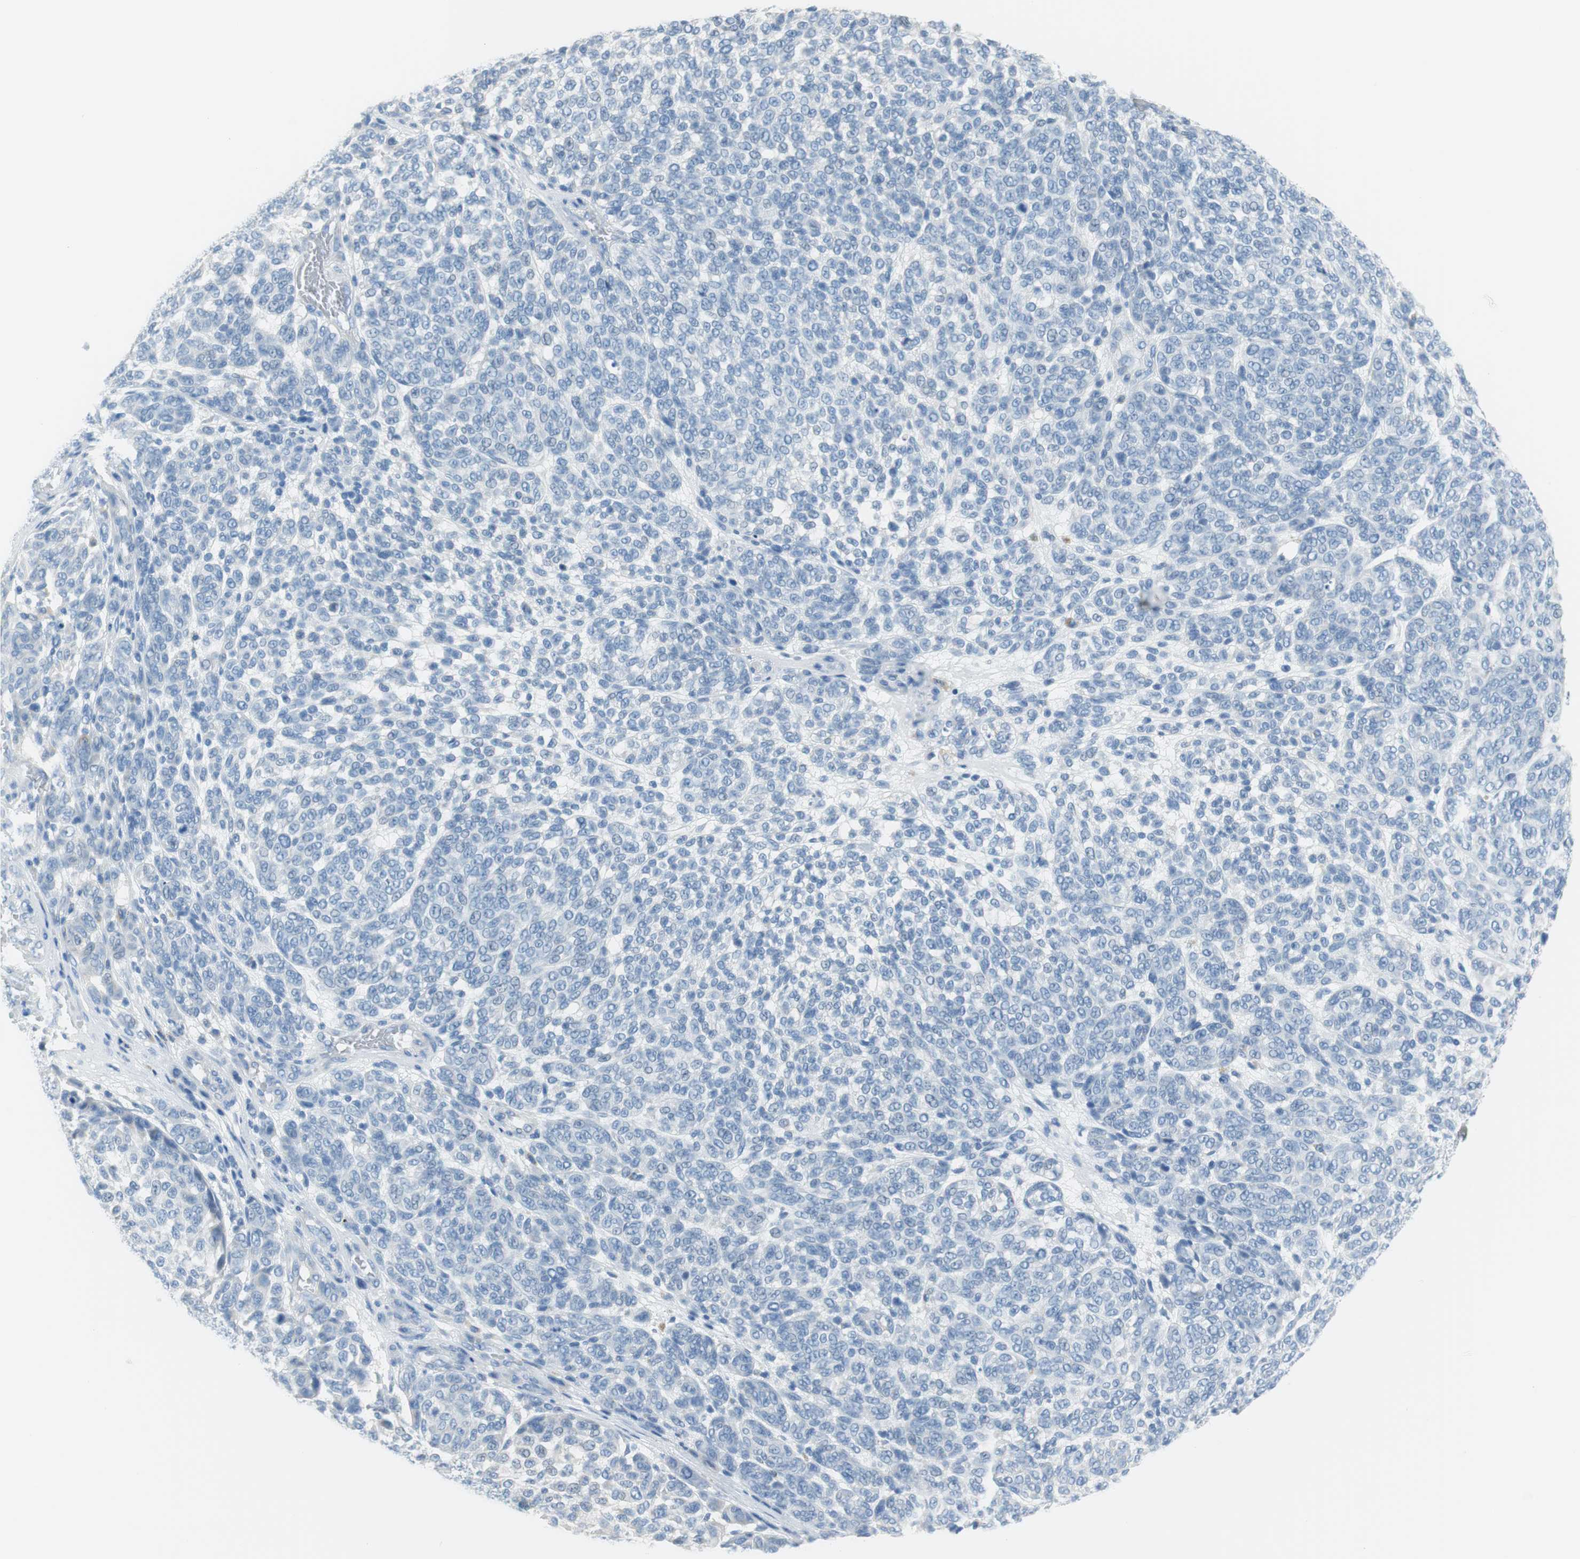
{"staining": {"intensity": "negative", "quantity": "none", "location": "none"}, "tissue": "melanoma", "cell_type": "Tumor cells", "image_type": "cancer", "snomed": [{"axis": "morphology", "description": "Malignant melanoma, NOS"}, {"axis": "topography", "description": "Skin"}], "caption": "Immunohistochemistry (IHC) of melanoma reveals no staining in tumor cells. (Stains: DAB immunohistochemistry with hematoxylin counter stain, Microscopy: brightfield microscopy at high magnification).", "gene": "MYH1", "patient": {"sex": "male", "age": 59}}